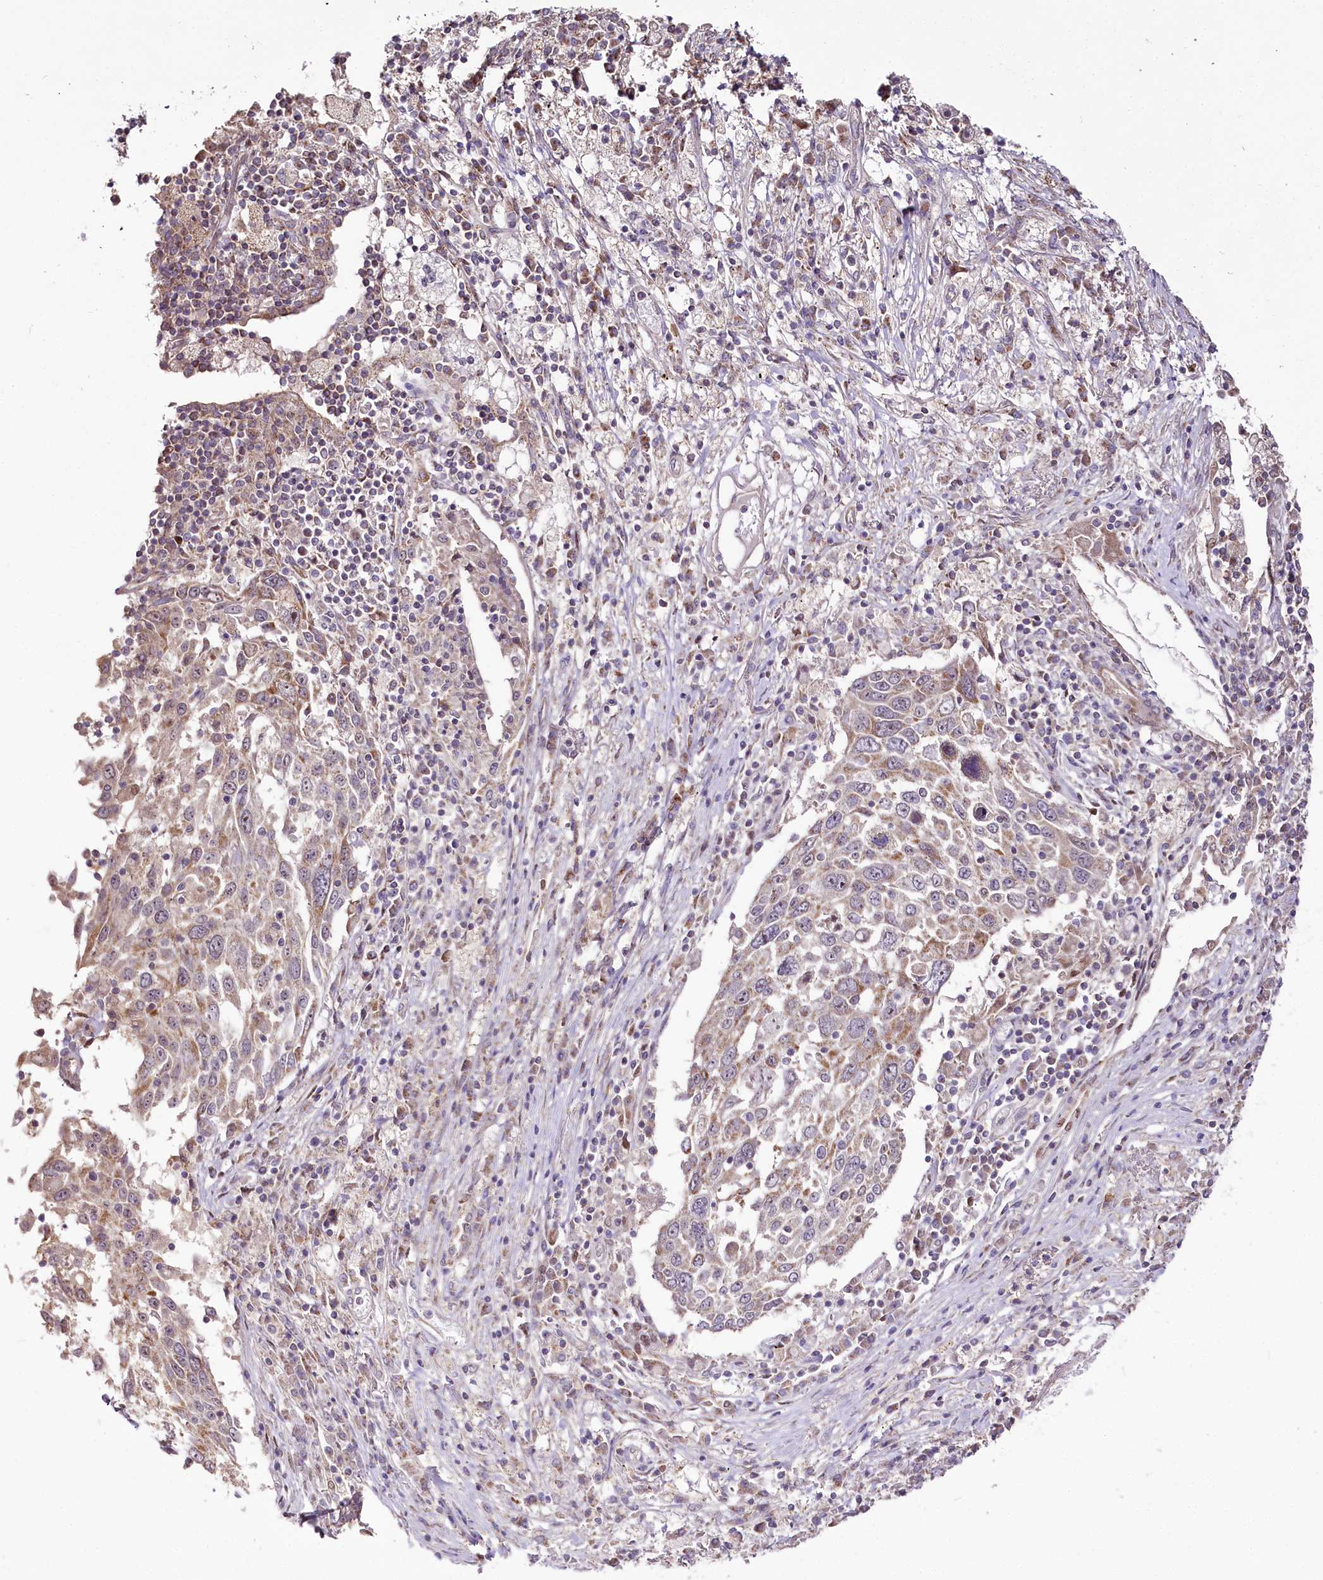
{"staining": {"intensity": "moderate", "quantity": "25%-75%", "location": "cytoplasmic/membranous"}, "tissue": "lung cancer", "cell_type": "Tumor cells", "image_type": "cancer", "snomed": [{"axis": "morphology", "description": "Squamous cell carcinoma, NOS"}, {"axis": "topography", "description": "Lung"}], "caption": "Moderate cytoplasmic/membranous protein positivity is seen in approximately 25%-75% of tumor cells in lung cancer (squamous cell carcinoma).", "gene": "ZNF226", "patient": {"sex": "male", "age": 65}}